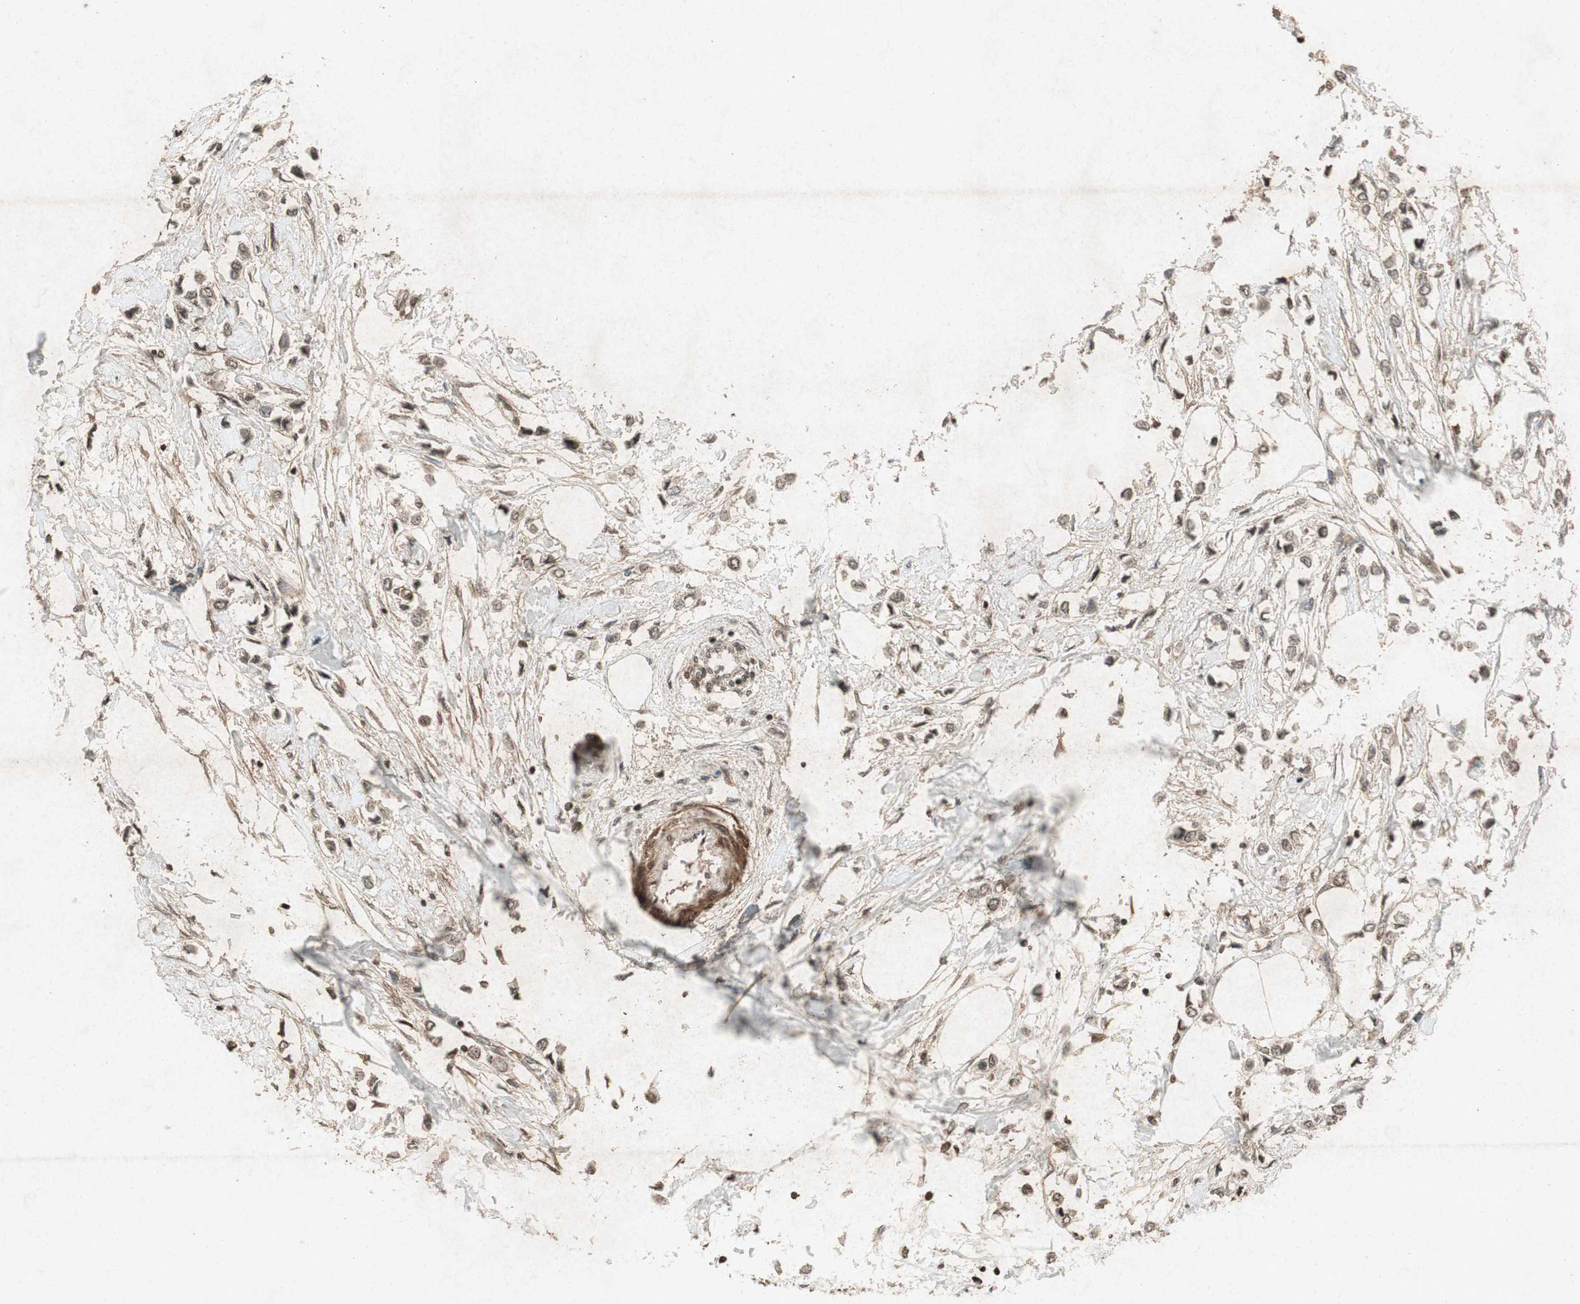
{"staining": {"intensity": "weak", "quantity": "25%-75%", "location": "cytoplasmic/membranous"}, "tissue": "breast cancer", "cell_type": "Tumor cells", "image_type": "cancer", "snomed": [{"axis": "morphology", "description": "Lobular carcinoma"}, {"axis": "topography", "description": "Breast"}], "caption": "A histopathology image showing weak cytoplasmic/membranous positivity in approximately 25%-75% of tumor cells in lobular carcinoma (breast), as visualized by brown immunohistochemical staining.", "gene": "PRKG1", "patient": {"sex": "female", "age": 51}}